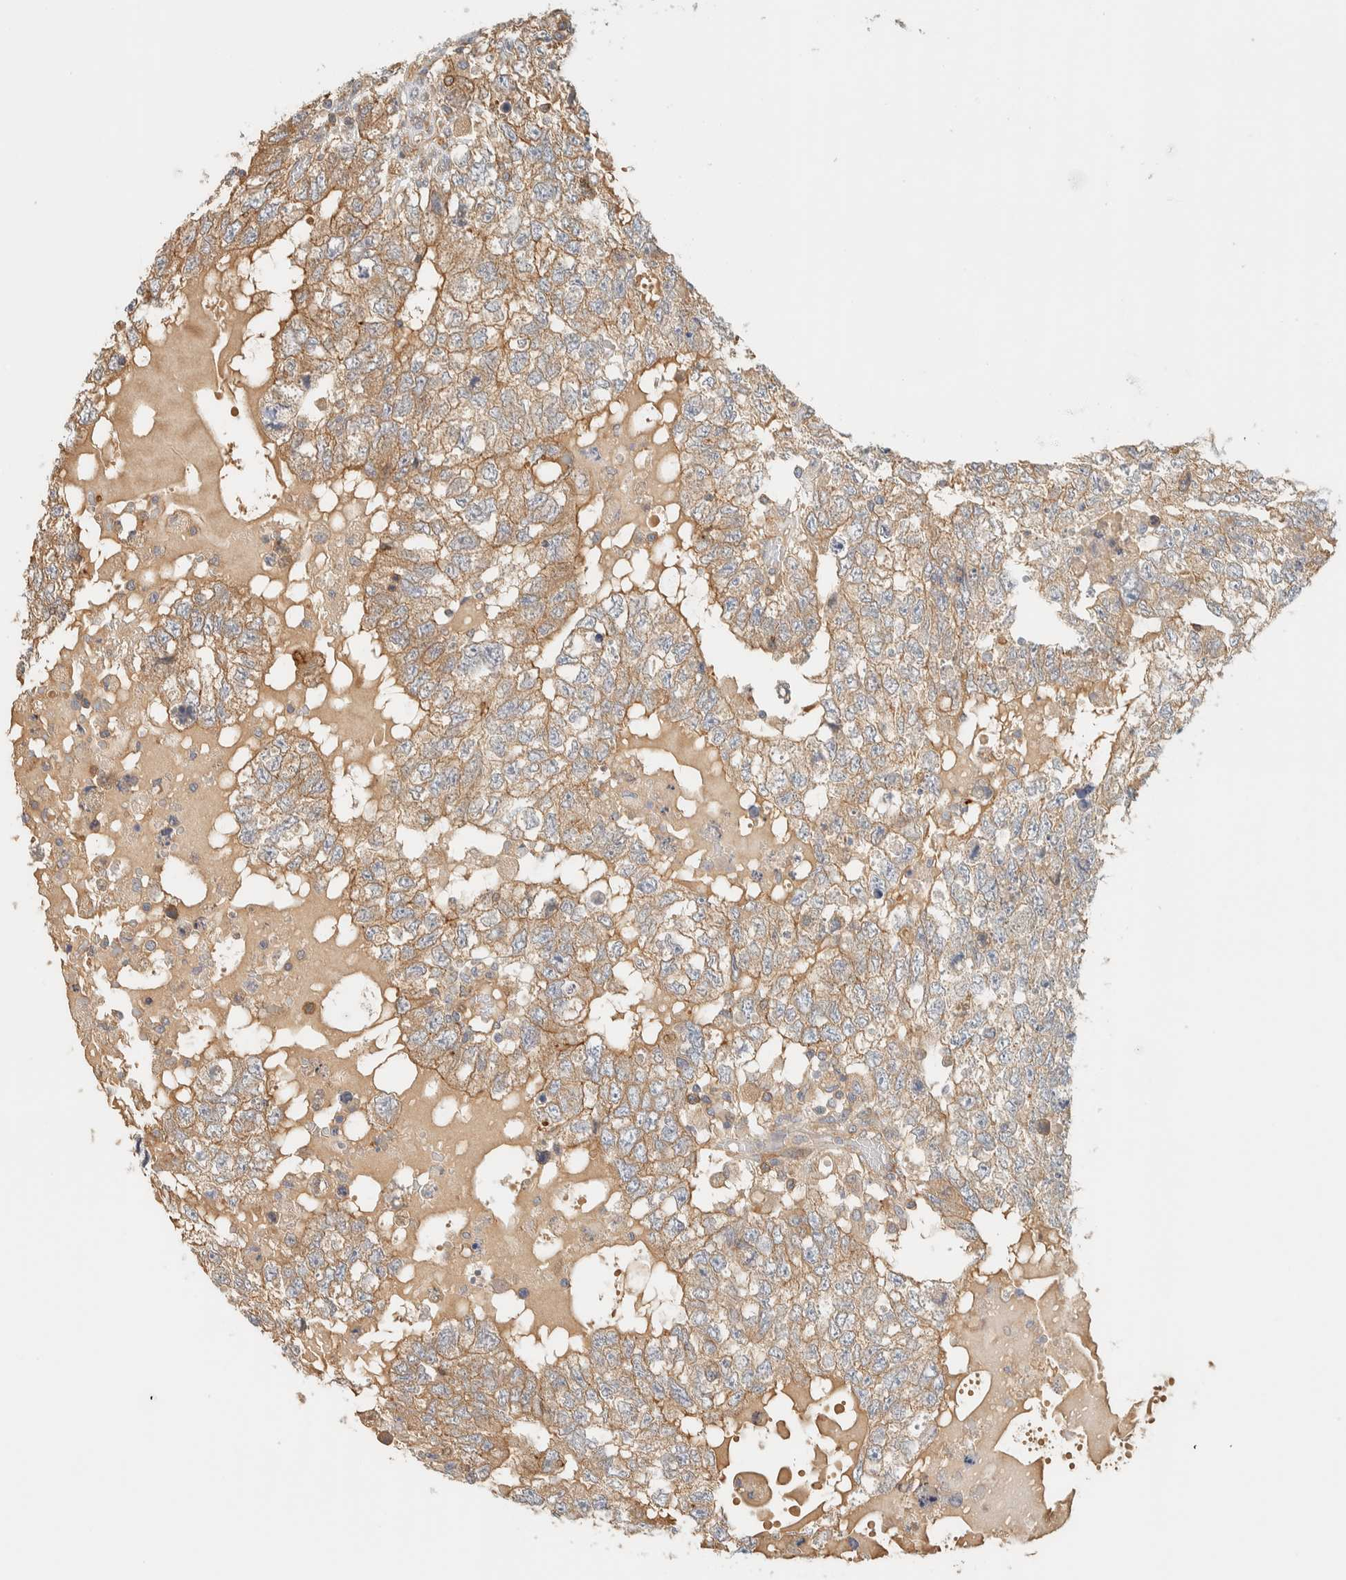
{"staining": {"intensity": "weak", "quantity": ">75%", "location": "cytoplasmic/membranous"}, "tissue": "testis cancer", "cell_type": "Tumor cells", "image_type": "cancer", "snomed": [{"axis": "morphology", "description": "Carcinoma, Embryonal, NOS"}, {"axis": "topography", "description": "Testis"}], "caption": "Immunohistochemical staining of human testis embryonal carcinoma exhibits weak cytoplasmic/membranous protein expression in about >75% of tumor cells.", "gene": "LIMA1", "patient": {"sex": "male", "age": 36}}